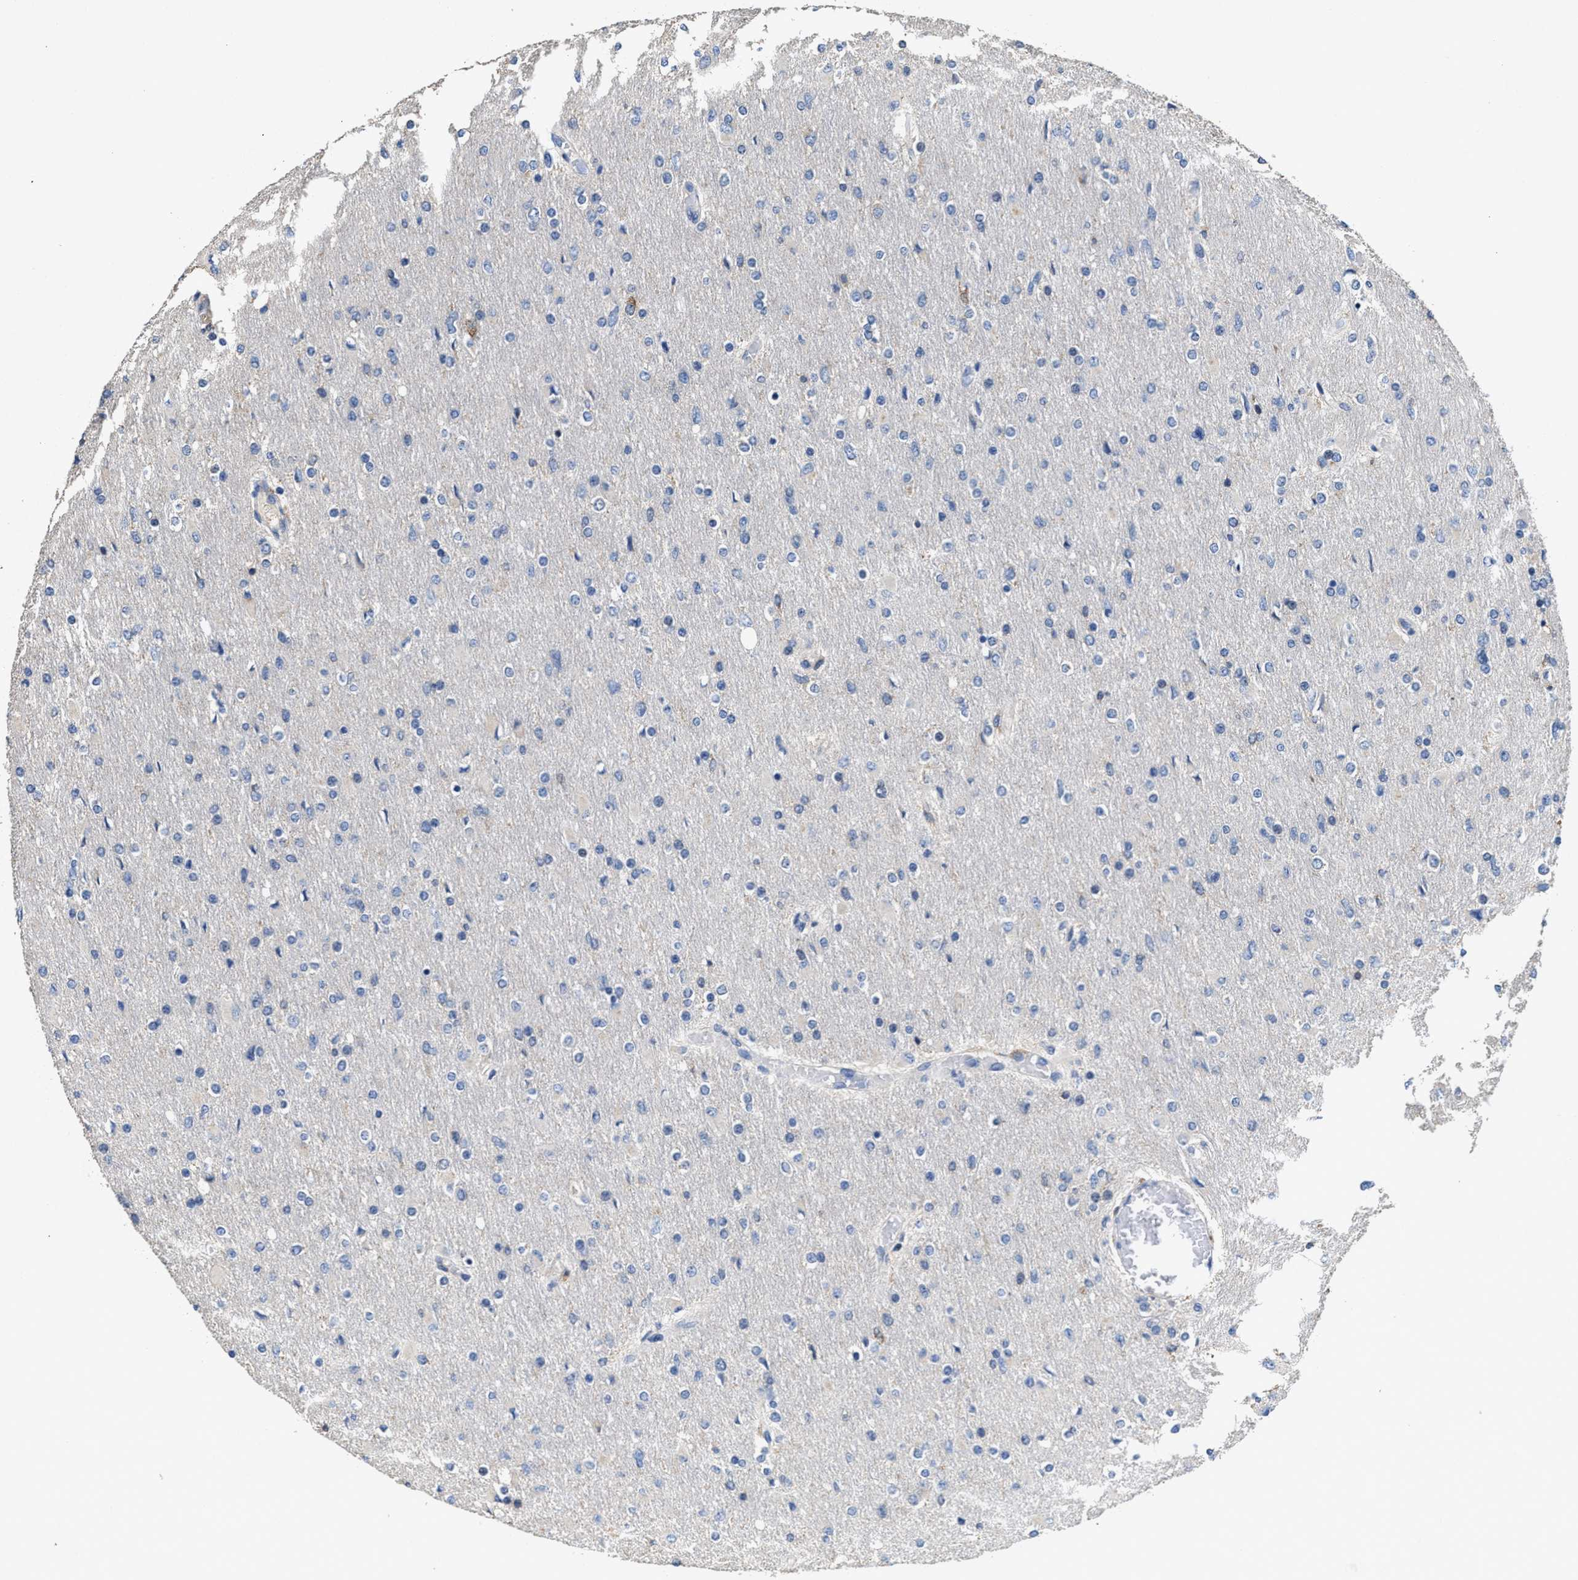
{"staining": {"intensity": "negative", "quantity": "none", "location": "none"}, "tissue": "glioma", "cell_type": "Tumor cells", "image_type": "cancer", "snomed": [{"axis": "morphology", "description": "Glioma, malignant, High grade"}, {"axis": "topography", "description": "Cerebral cortex"}], "caption": "The histopathology image shows no staining of tumor cells in malignant high-grade glioma.", "gene": "PEG10", "patient": {"sex": "female", "age": 36}}